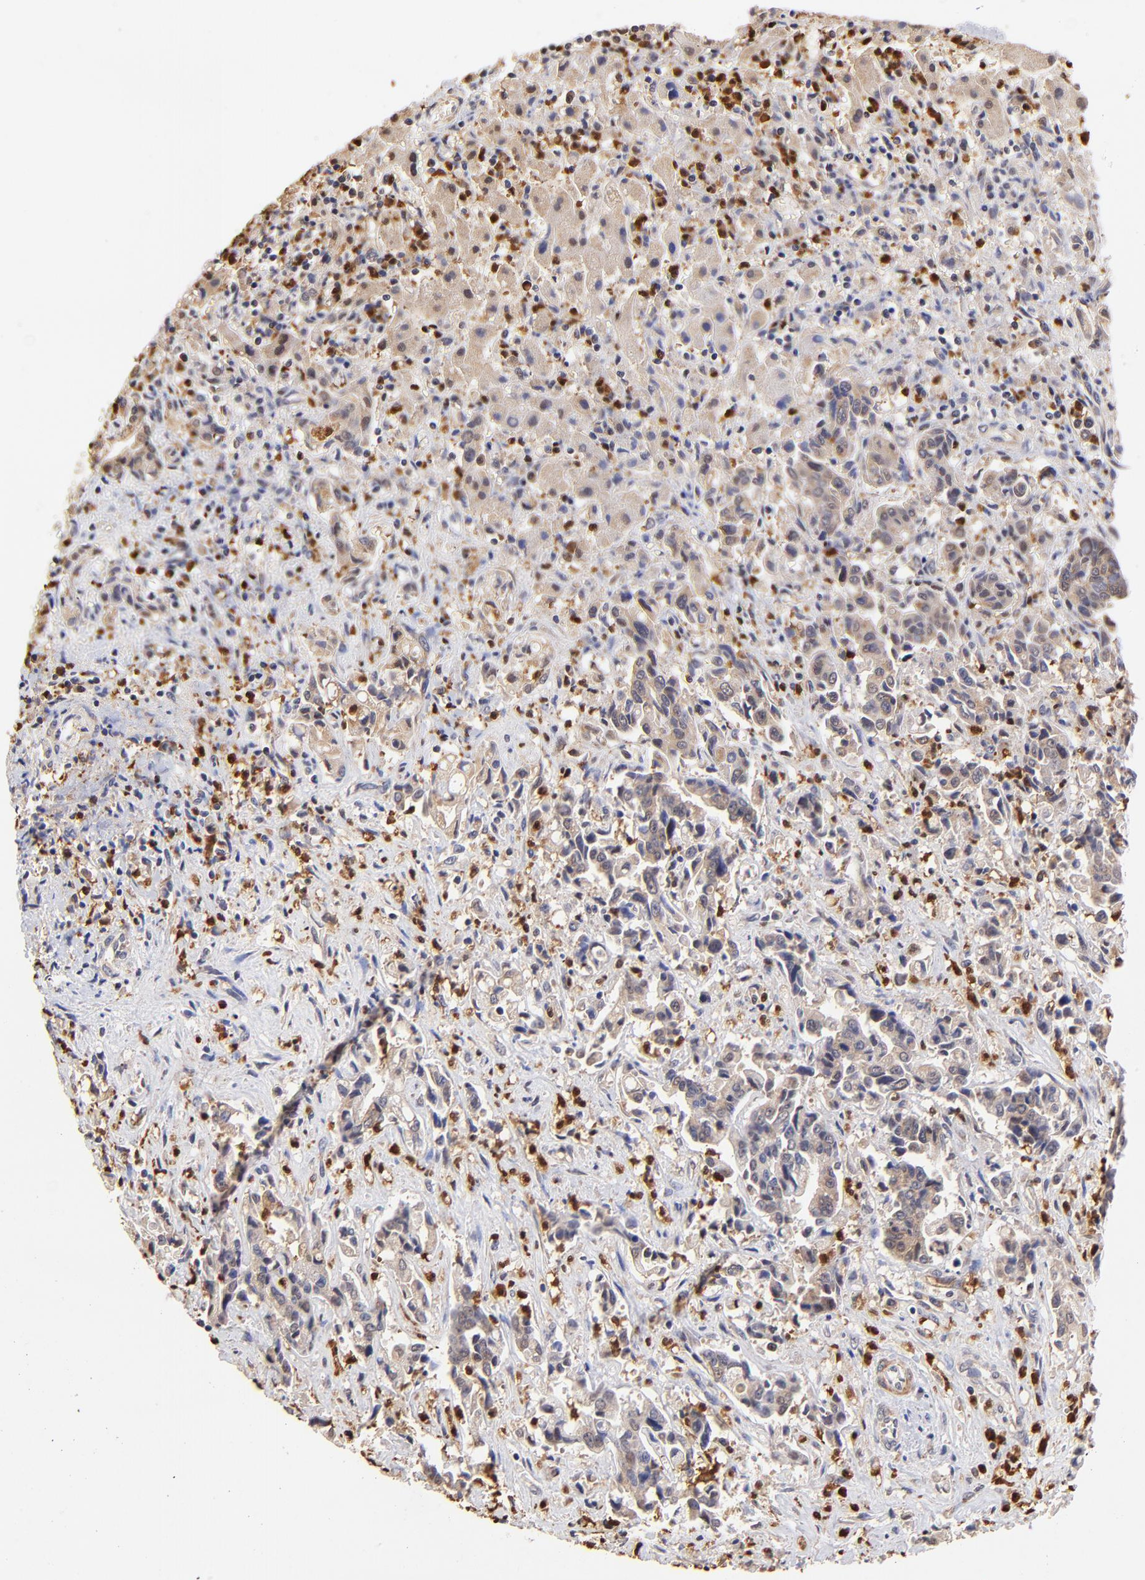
{"staining": {"intensity": "weak", "quantity": ">75%", "location": "cytoplasmic/membranous"}, "tissue": "liver cancer", "cell_type": "Tumor cells", "image_type": "cancer", "snomed": [{"axis": "morphology", "description": "Cholangiocarcinoma"}, {"axis": "topography", "description": "Liver"}], "caption": "Human liver cancer (cholangiocarcinoma) stained for a protein (brown) displays weak cytoplasmic/membranous positive expression in about >75% of tumor cells.", "gene": "BBOF1", "patient": {"sex": "male", "age": 57}}